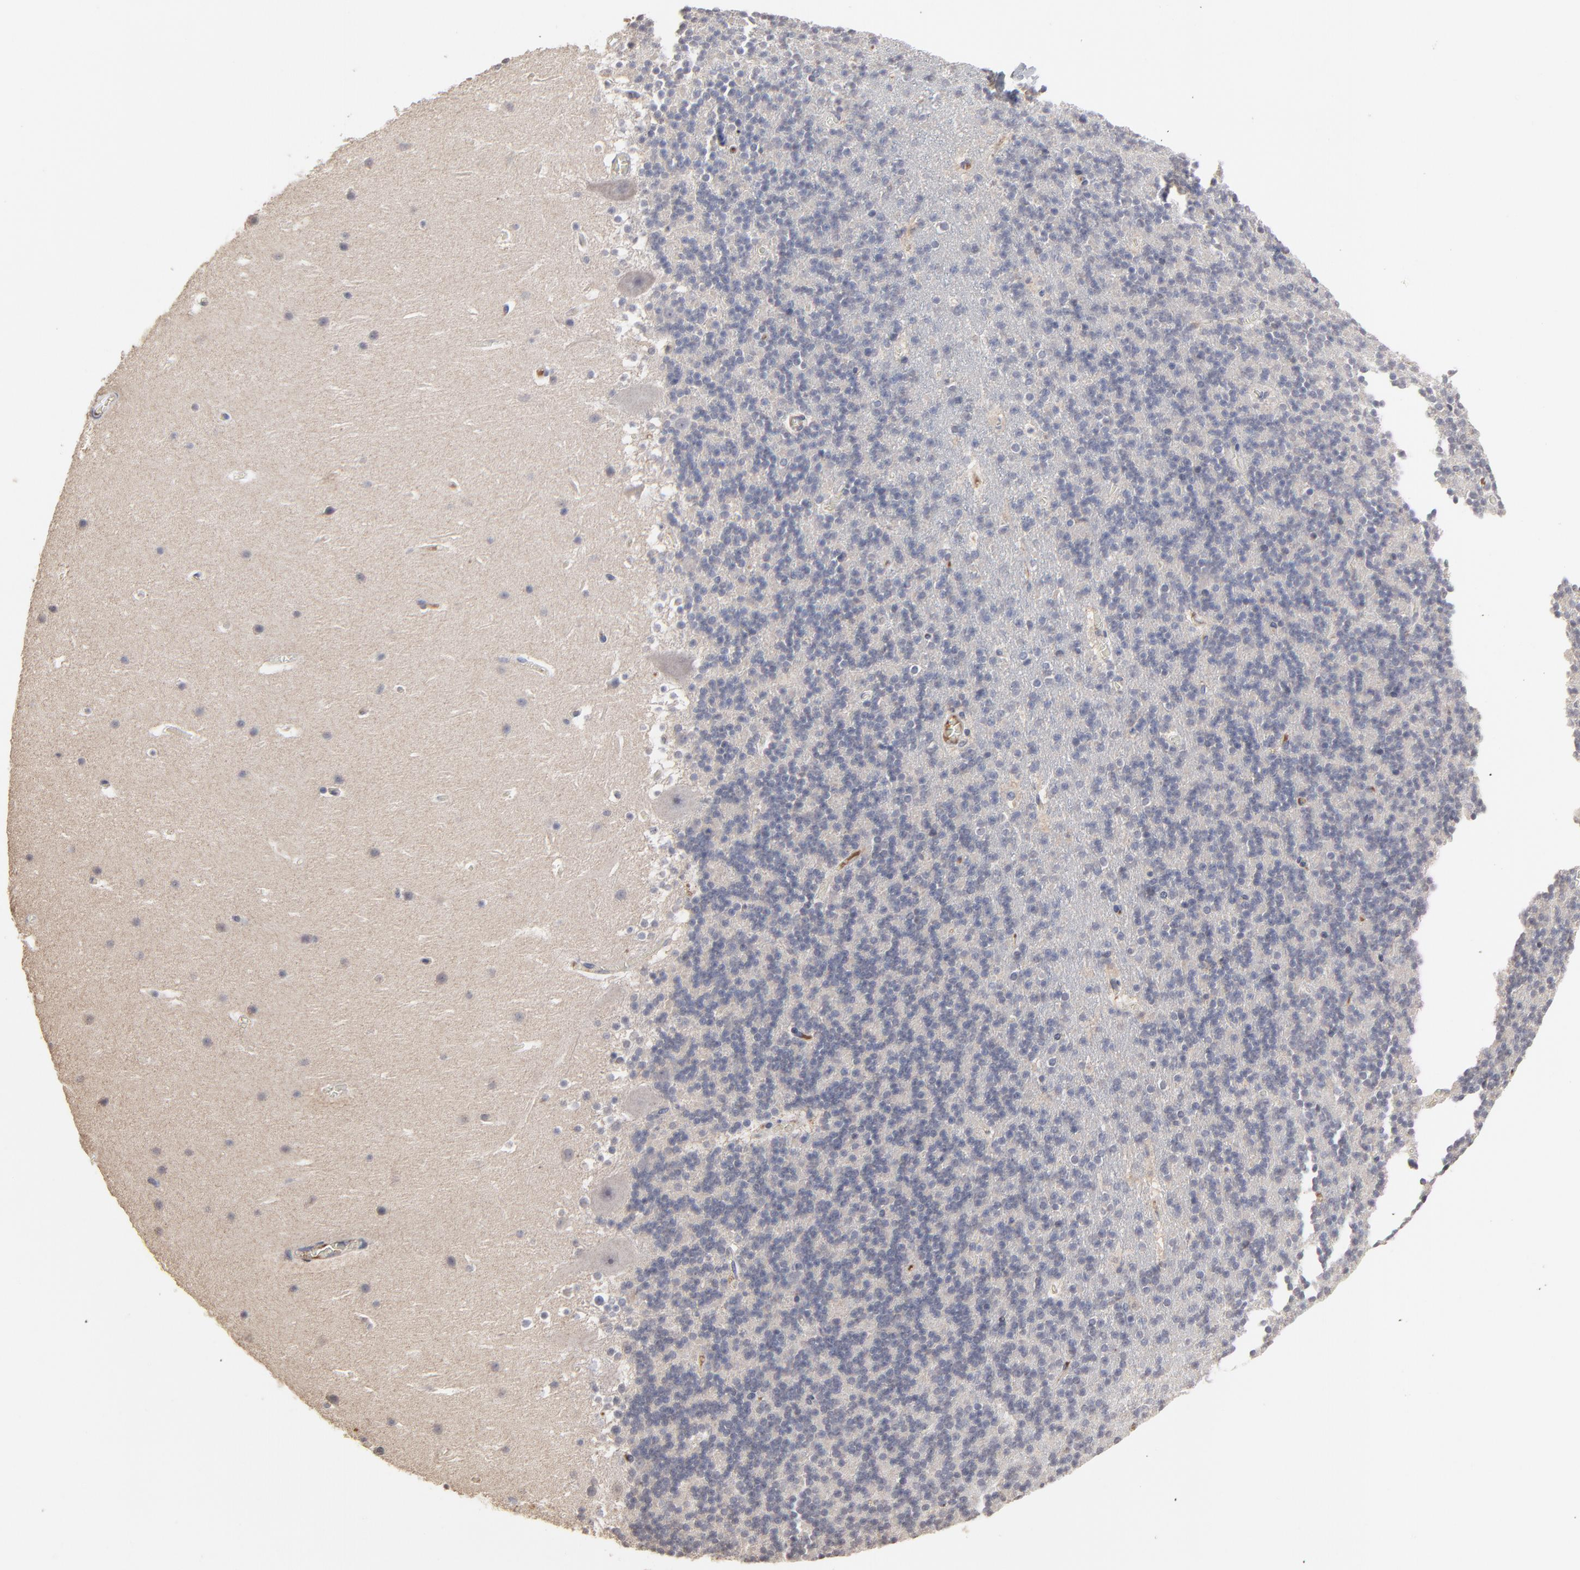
{"staining": {"intensity": "negative", "quantity": "none", "location": "none"}, "tissue": "cerebellum", "cell_type": "Cells in granular layer", "image_type": "normal", "snomed": [{"axis": "morphology", "description": "Normal tissue, NOS"}, {"axis": "topography", "description": "Cerebellum"}], "caption": "This is an immunohistochemistry (IHC) histopathology image of benign human cerebellum. There is no staining in cells in granular layer.", "gene": "VPREB3", "patient": {"sex": "male", "age": 45}}